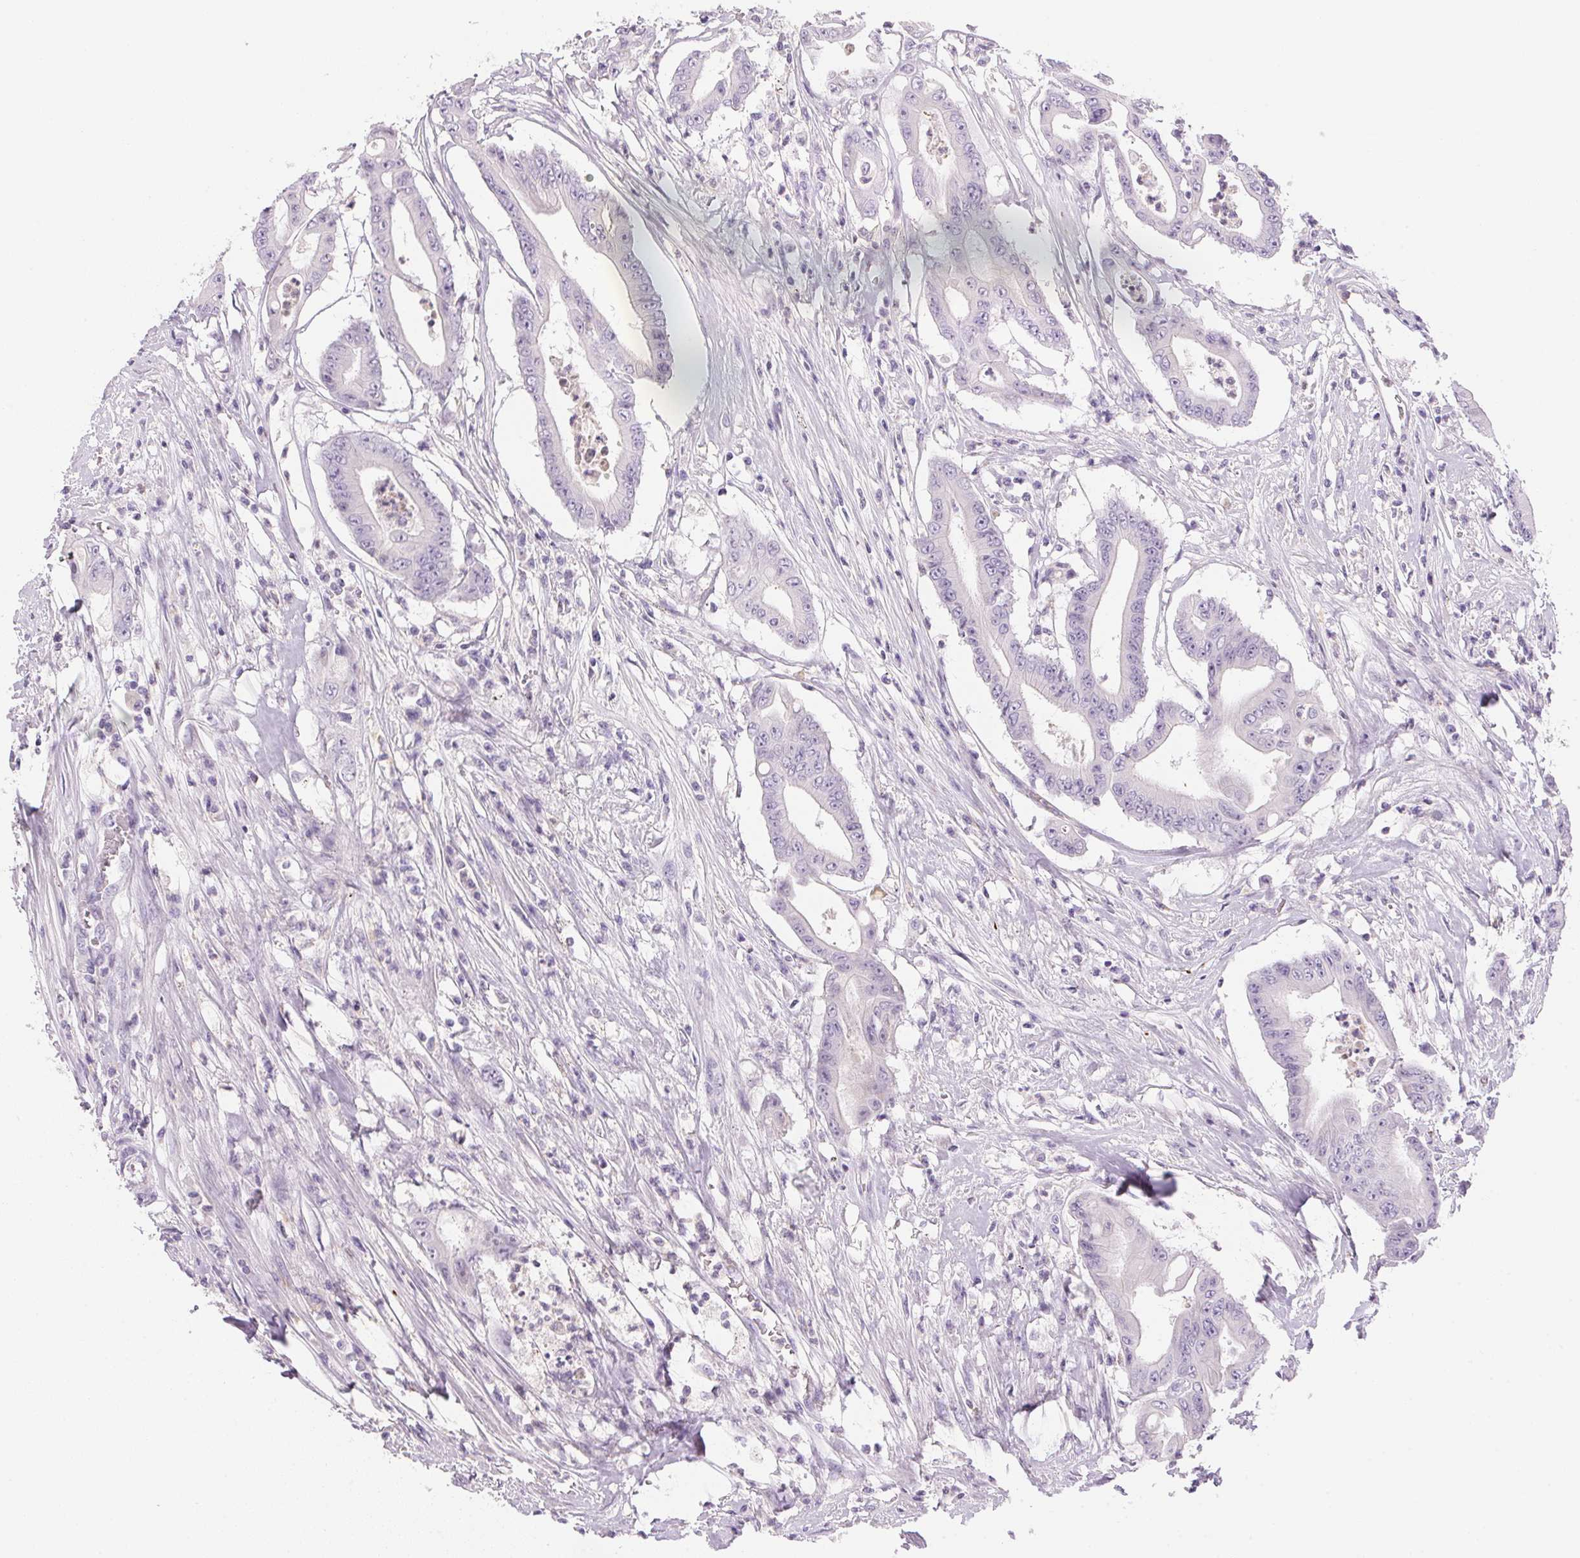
{"staining": {"intensity": "negative", "quantity": "none", "location": "none"}, "tissue": "colorectal cancer", "cell_type": "Tumor cells", "image_type": "cancer", "snomed": [{"axis": "morphology", "description": "Adenocarcinoma, NOS"}, {"axis": "topography", "description": "Rectum"}], "caption": "This is an IHC photomicrograph of colorectal cancer. There is no expression in tumor cells.", "gene": "ECPAS", "patient": {"sex": "male", "age": 54}}